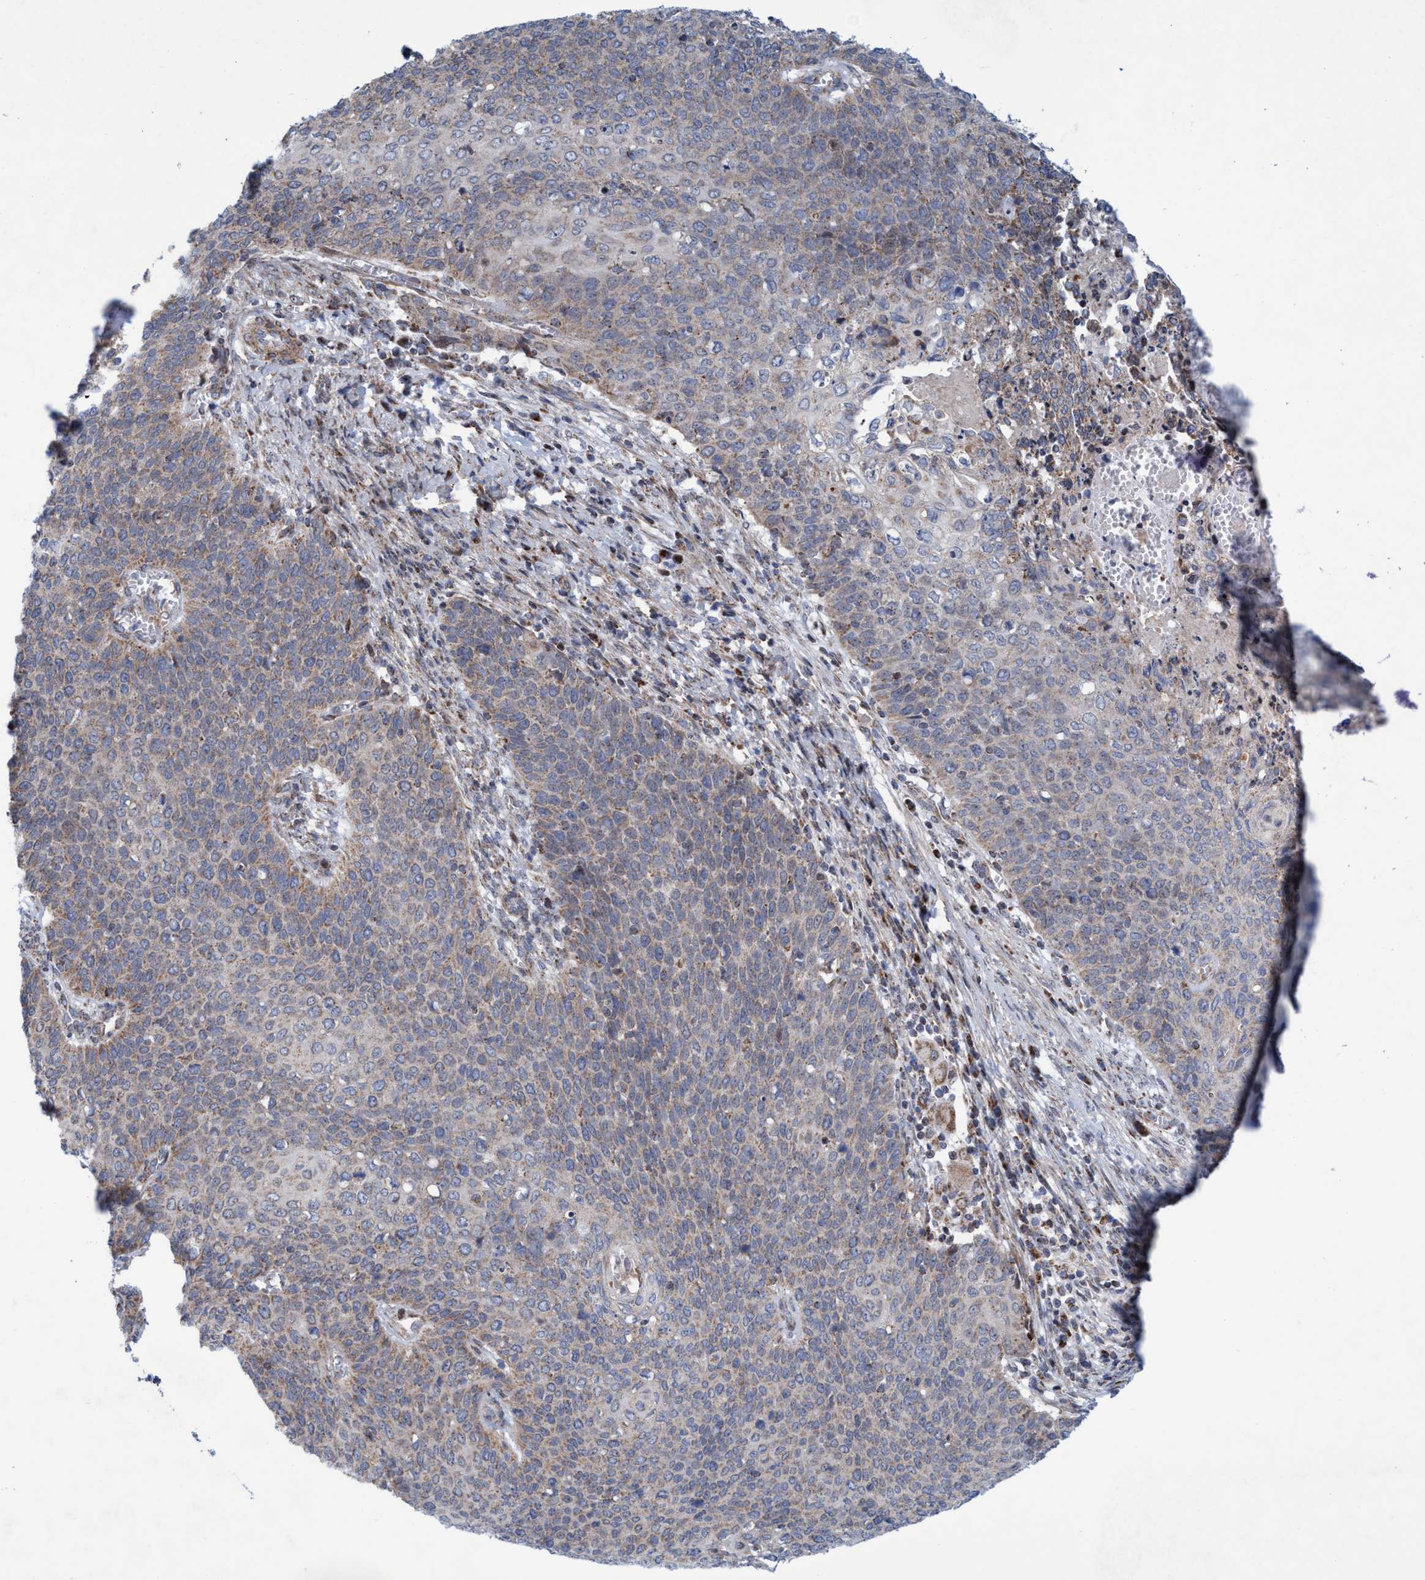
{"staining": {"intensity": "weak", "quantity": ">75%", "location": "cytoplasmic/membranous"}, "tissue": "cervical cancer", "cell_type": "Tumor cells", "image_type": "cancer", "snomed": [{"axis": "morphology", "description": "Squamous cell carcinoma, NOS"}, {"axis": "topography", "description": "Cervix"}], "caption": "This is an image of immunohistochemistry staining of cervical cancer, which shows weak staining in the cytoplasmic/membranous of tumor cells.", "gene": "POLR1F", "patient": {"sex": "female", "age": 39}}